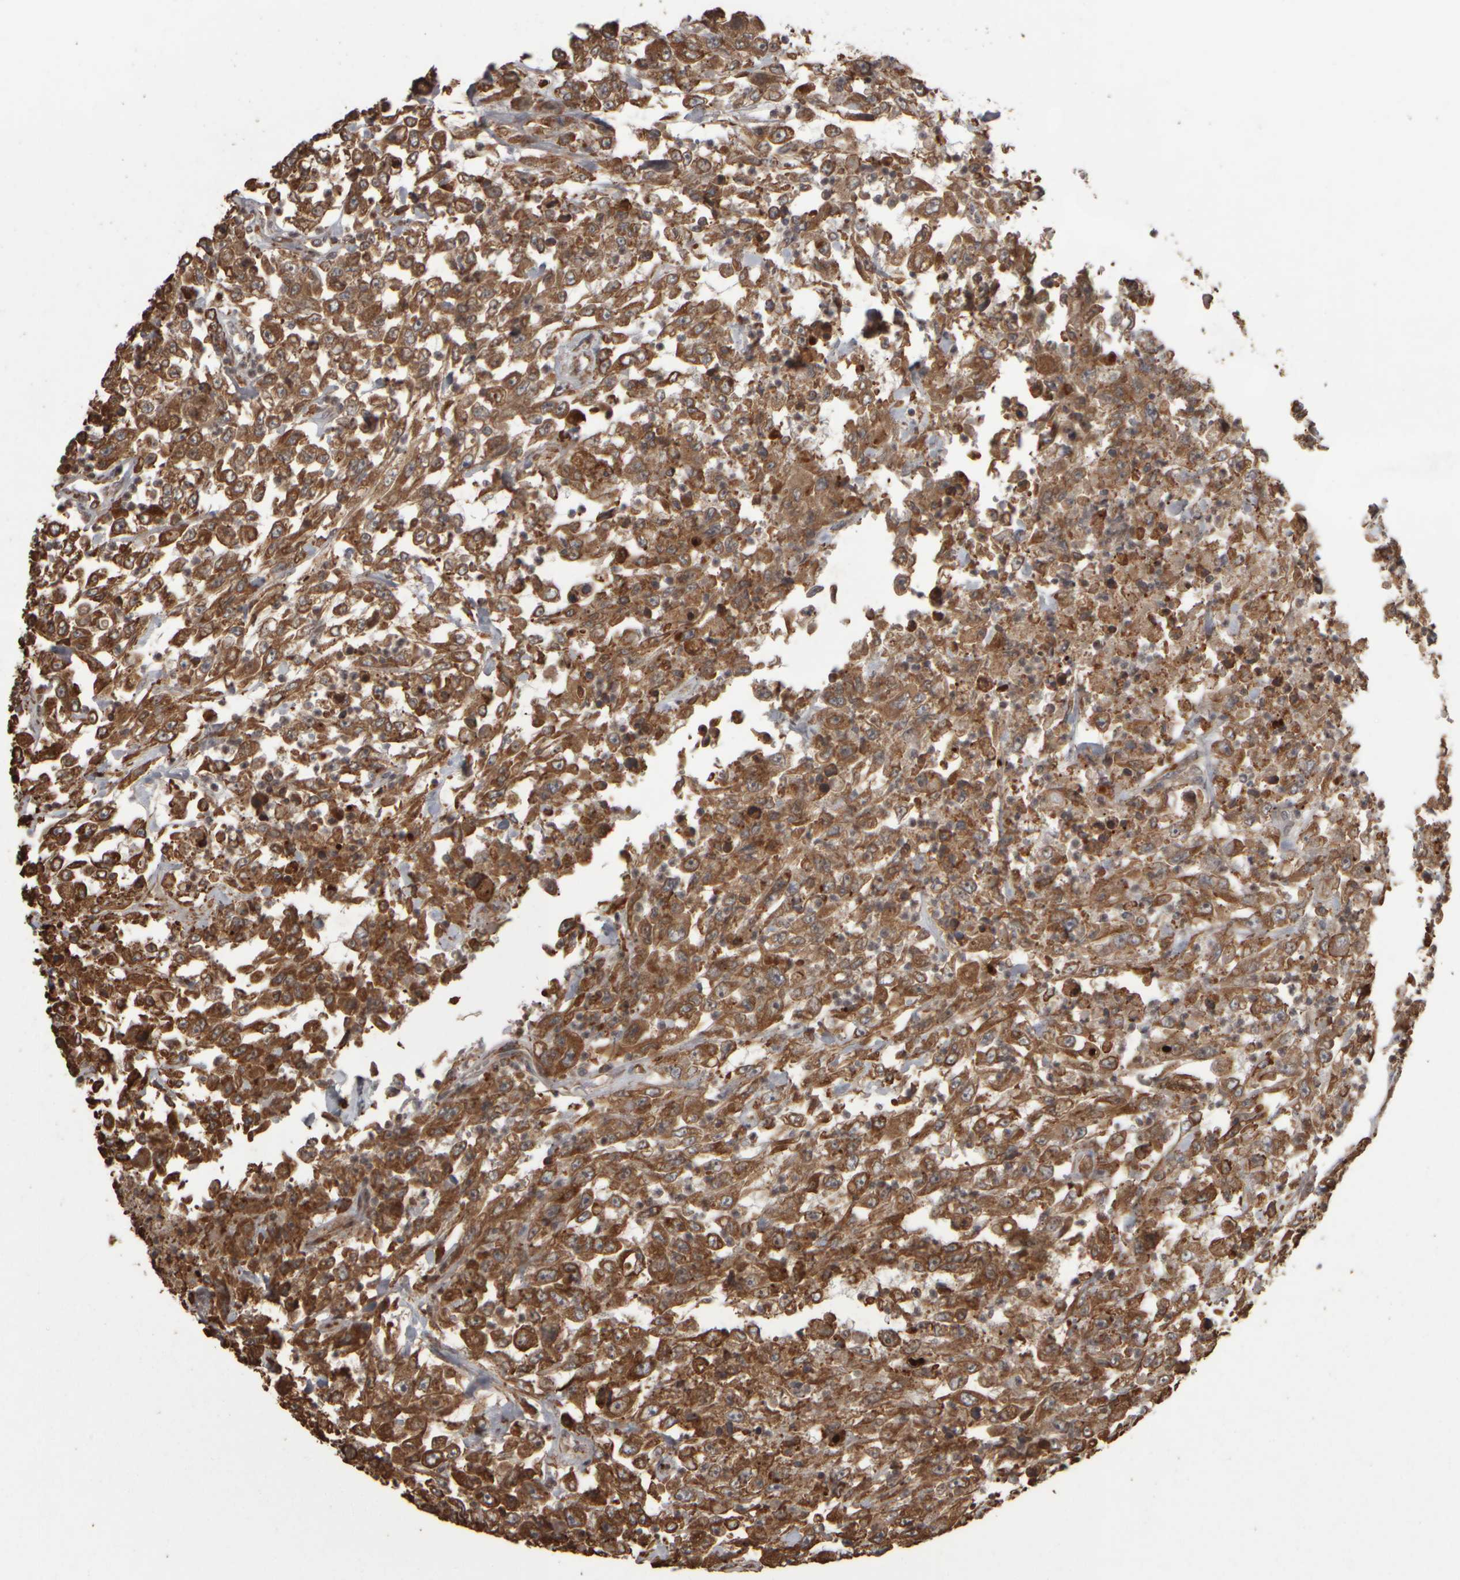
{"staining": {"intensity": "moderate", "quantity": ">75%", "location": "cytoplasmic/membranous"}, "tissue": "urothelial cancer", "cell_type": "Tumor cells", "image_type": "cancer", "snomed": [{"axis": "morphology", "description": "Urothelial carcinoma, High grade"}, {"axis": "topography", "description": "Urinary bladder"}], "caption": "Urothelial cancer was stained to show a protein in brown. There is medium levels of moderate cytoplasmic/membranous positivity in about >75% of tumor cells.", "gene": "AGBL3", "patient": {"sex": "male", "age": 46}}